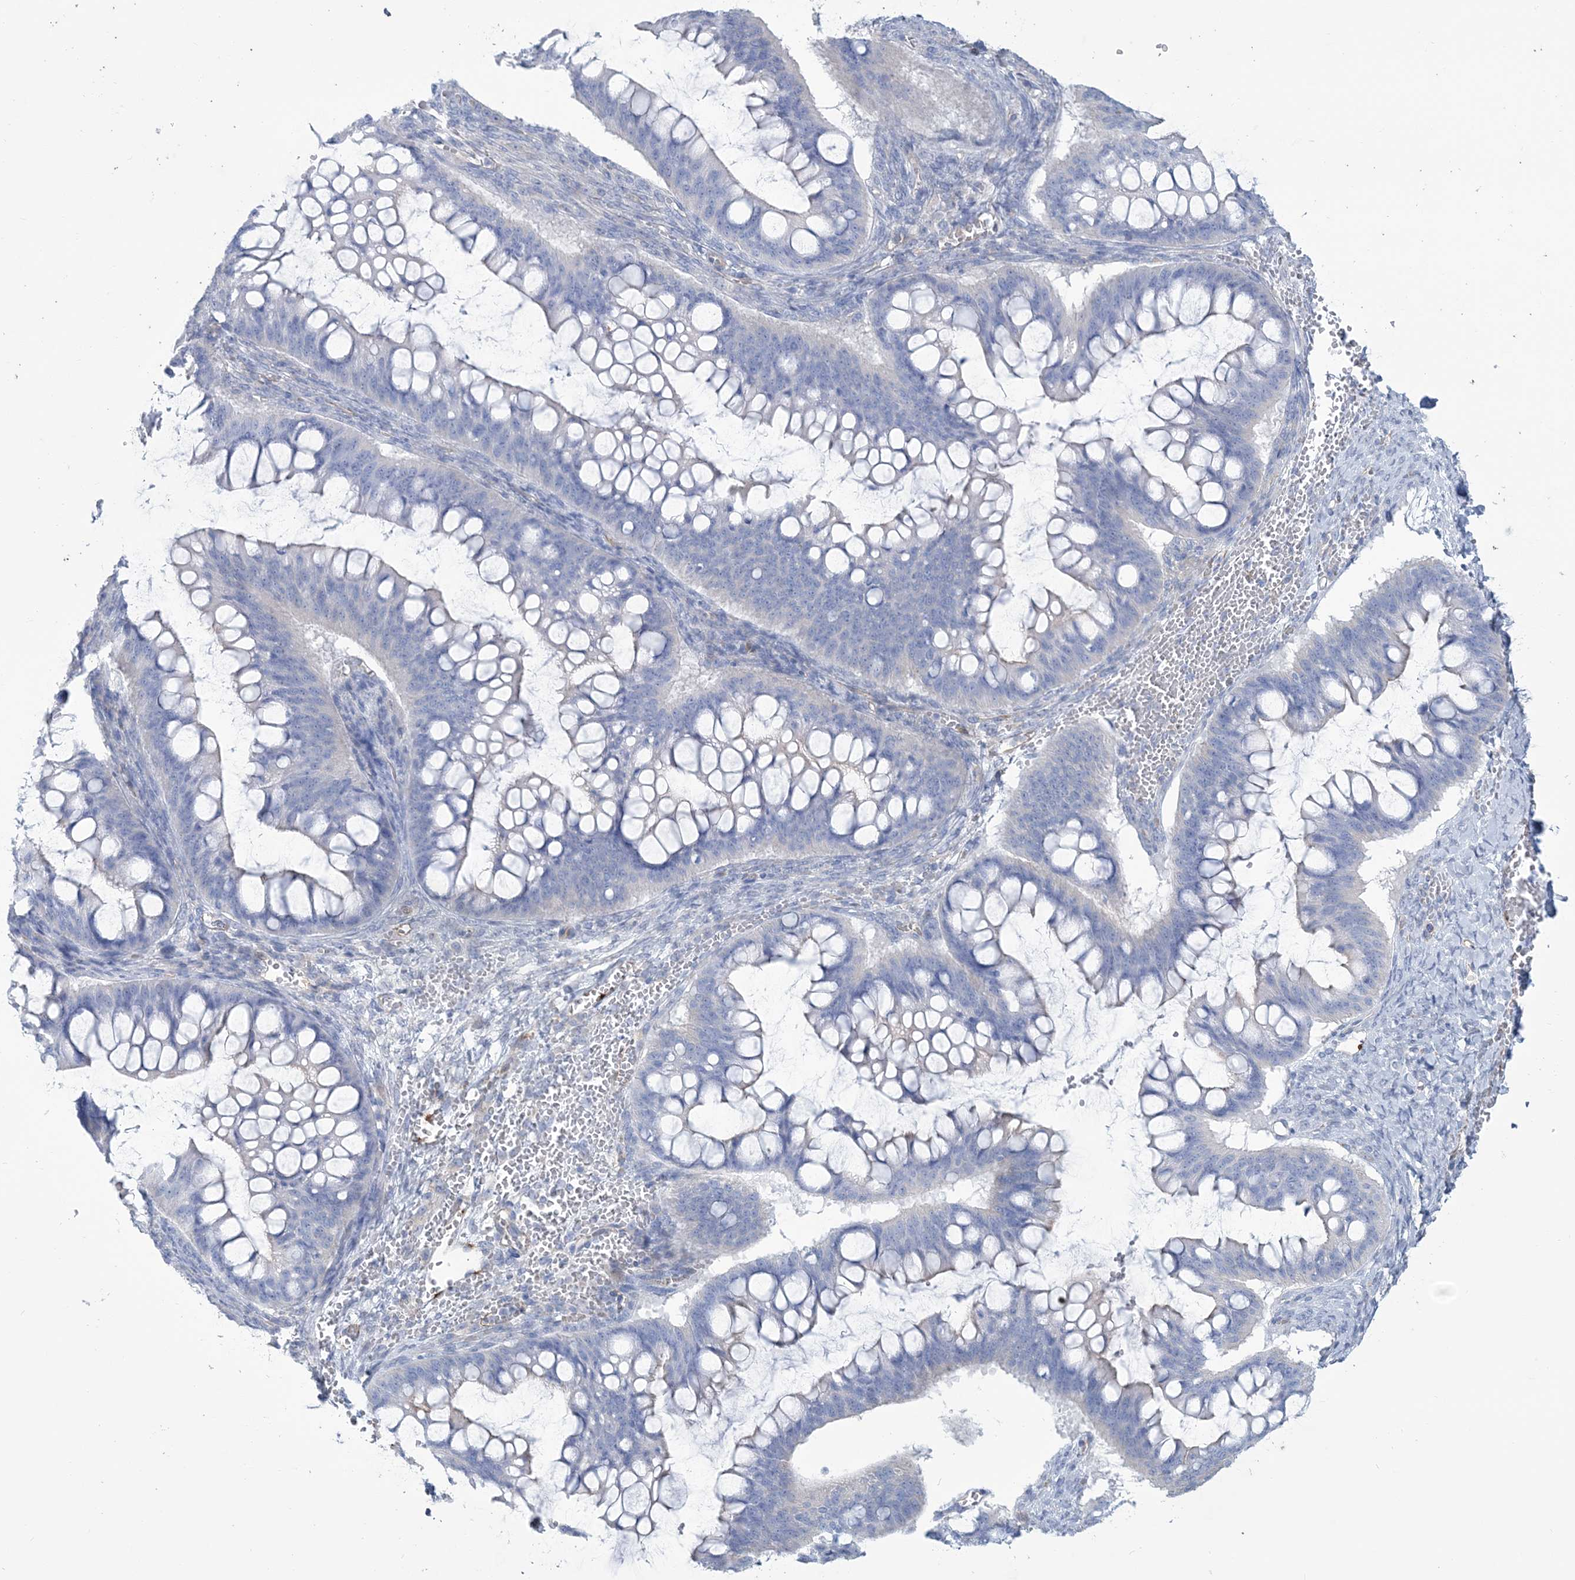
{"staining": {"intensity": "negative", "quantity": "none", "location": "none"}, "tissue": "ovarian cancer", "cell_type": "Tumor cells", "image_type": "cancer", "snomed": [{"axis": "morphology", "description": "Cystadenocarcinoma, mucinous, NOS"}, {"axis": "topography", "description": "Ovary"}], "caption": "Immunohistochemical staining of ovarian cancer (mucinous cystadenocarcinoma) shows no significant staining in tumor cells.", "gene": "RAB11FIP5", "patient": {"sex": "female", "age": 73}}